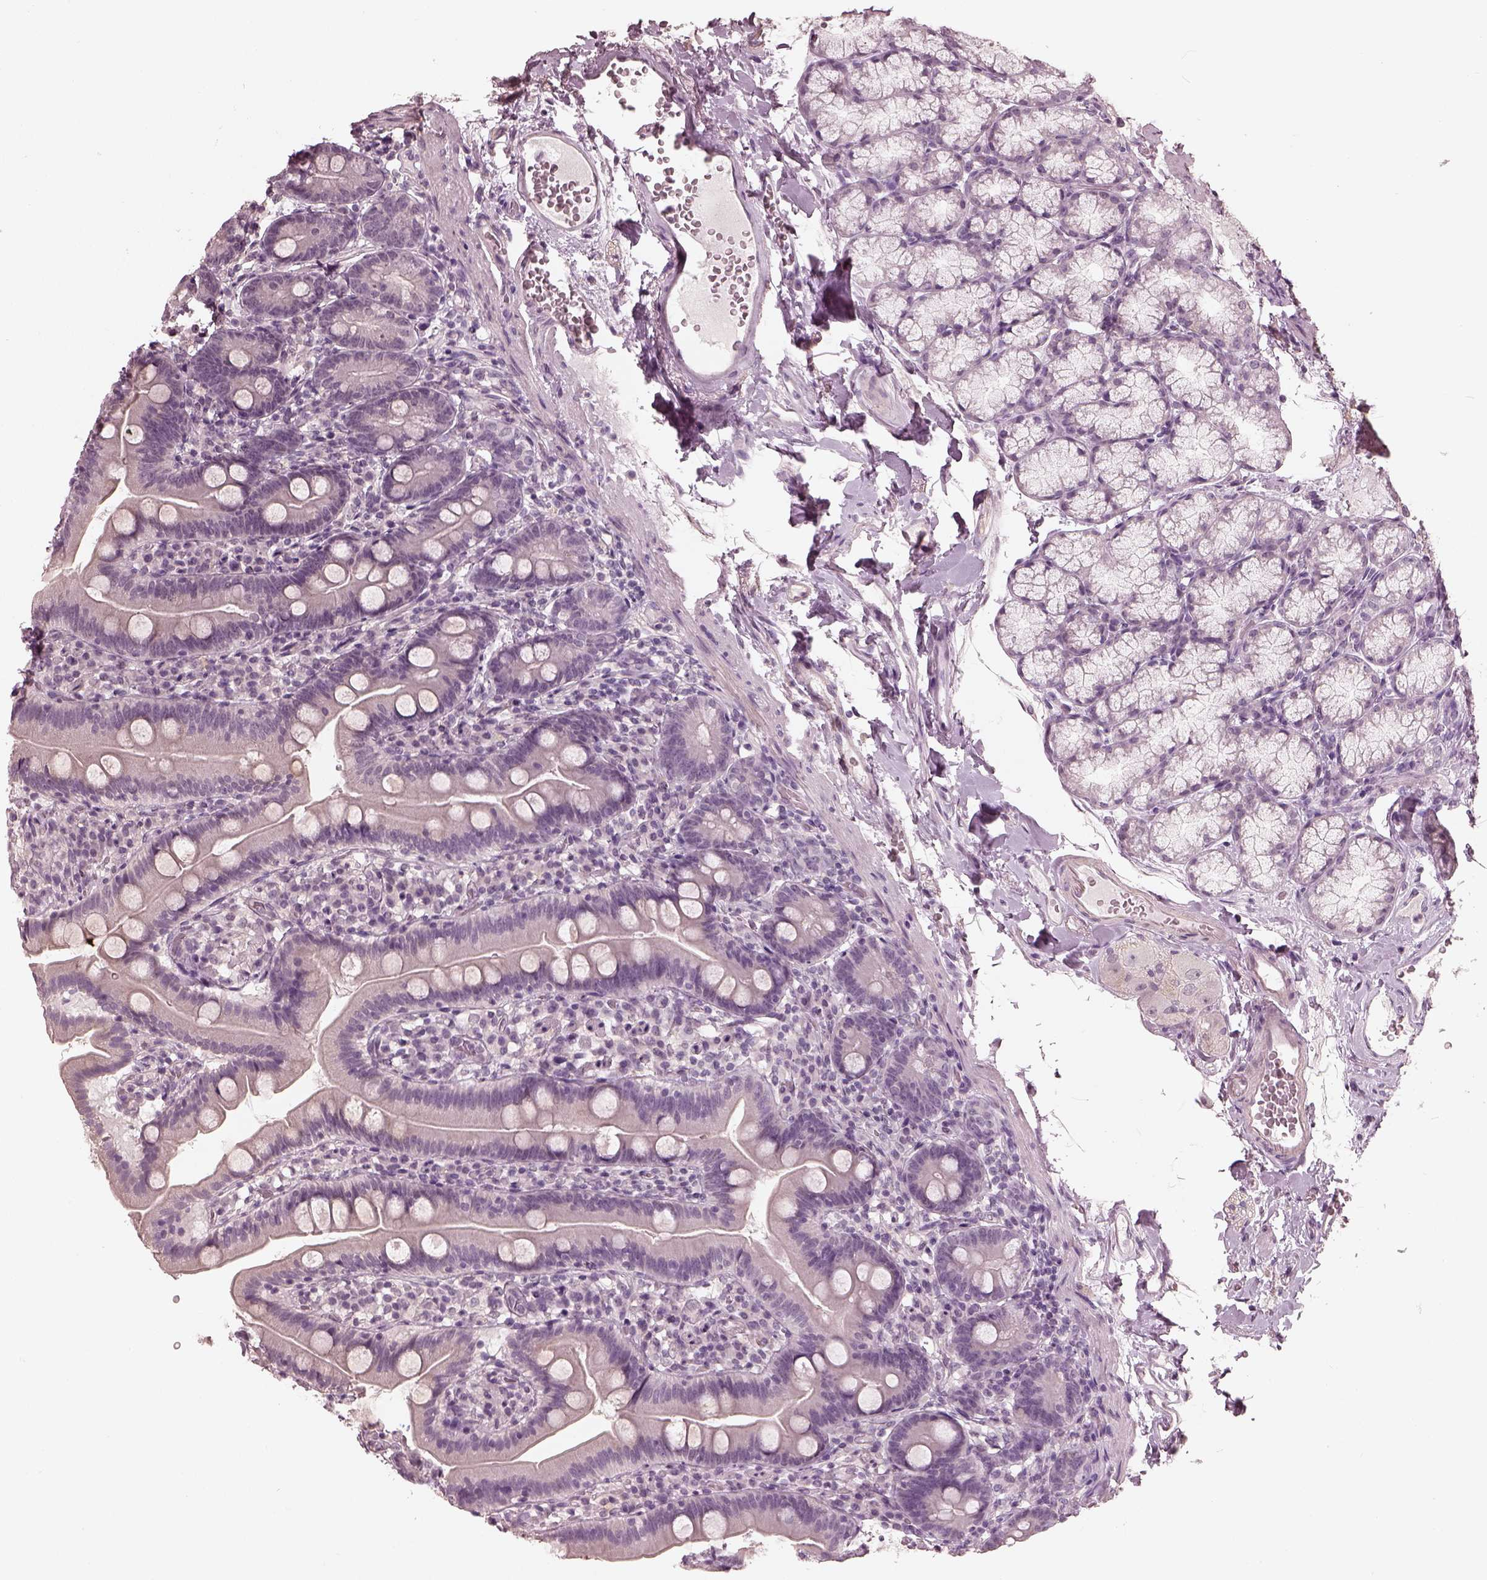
{"staining": {"intensity": "negative", "quantity": "none", "location": "none"}, "tissue": "duodenum", "cell_type": "Glandular cells", "image_type": "normal", "snomed": [{"axis": "morphology", "description": "Normal tissue, NOS"}, {"axis": "topography", "description": "Duodenum"}], "caption": "The image demonstrates no staining of glandular cells in unremarkable duodenum.", "gene": "OPTC", "patient": {"sex": "female", "age": 67}}